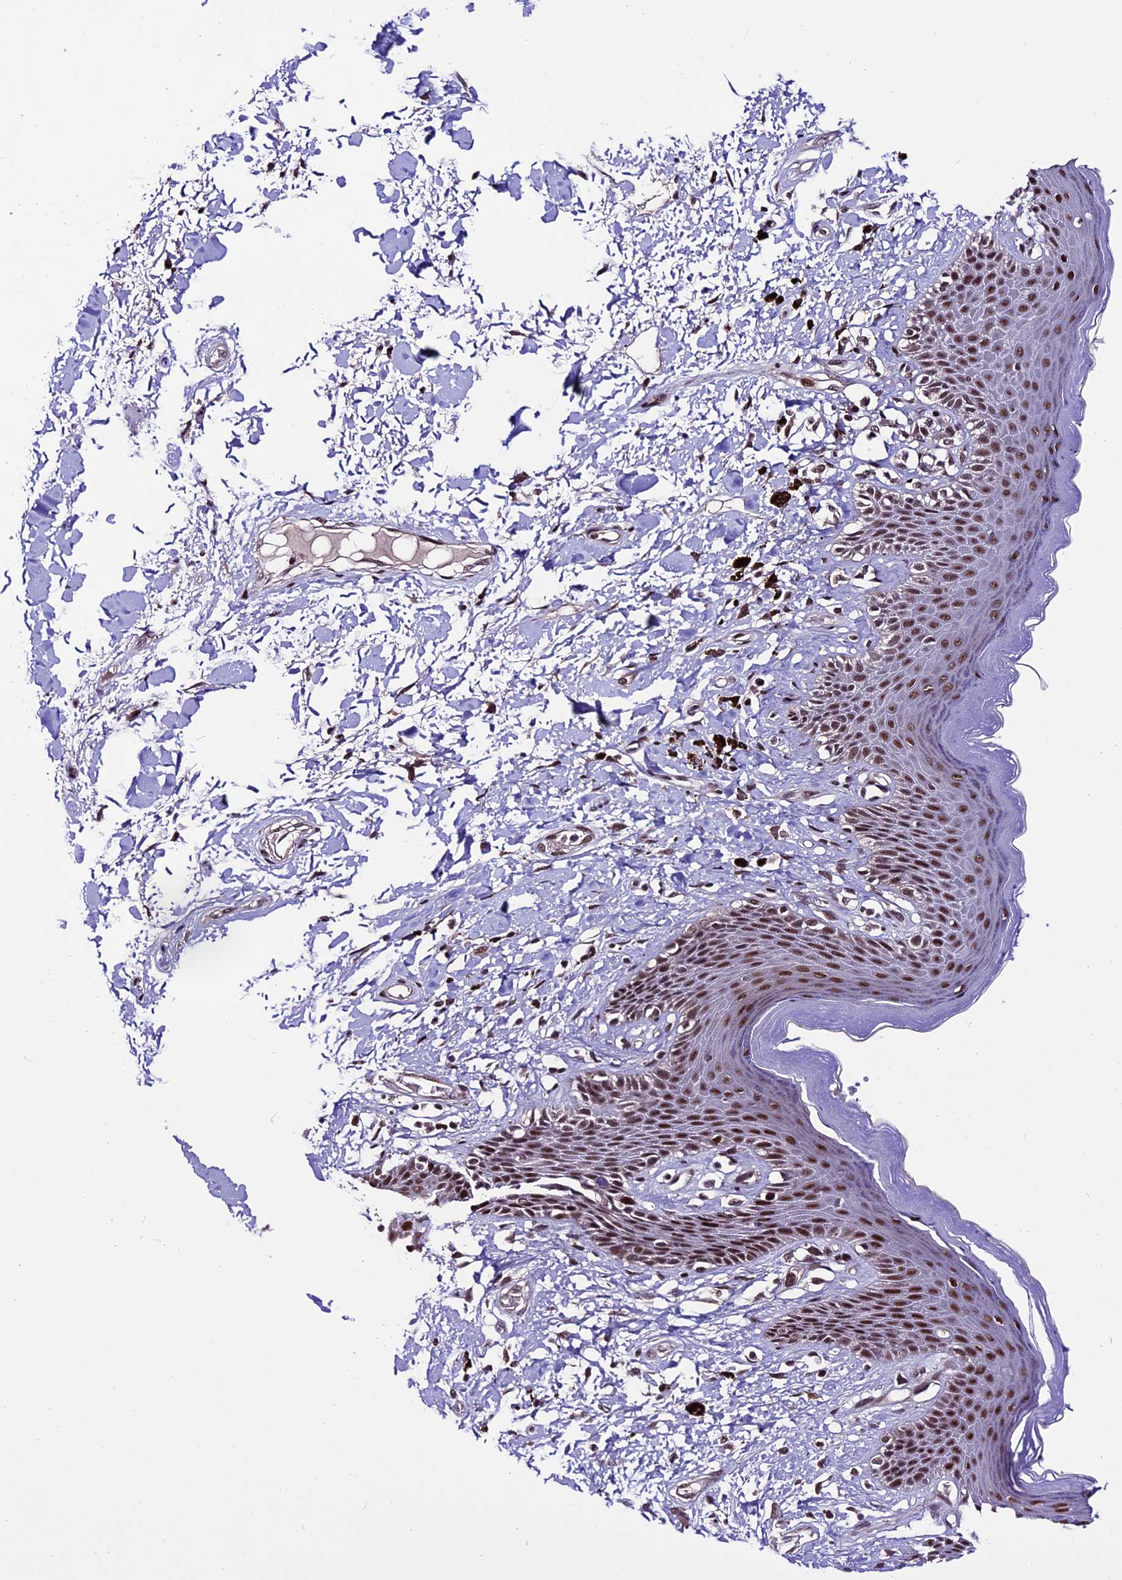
{"staining": {"intensity": "strong", "quantity": ">75%", "location": "nuclear"}, "tissue": "skin", "cell_type": "Epidermal cells", "image_type": "normal", "snomed": [{"axis": "morphology", "description": "Normal tissue, NOS"}, {"axis": "topography", "description": "Anal"}], "caption": "IHC of unremarkable skin demonstrates high levels of strong nuclear positivity in about >75% of epidermal cells.", "gene": "TCP11L2", "patient": {"sex": "female", "age": 78}}